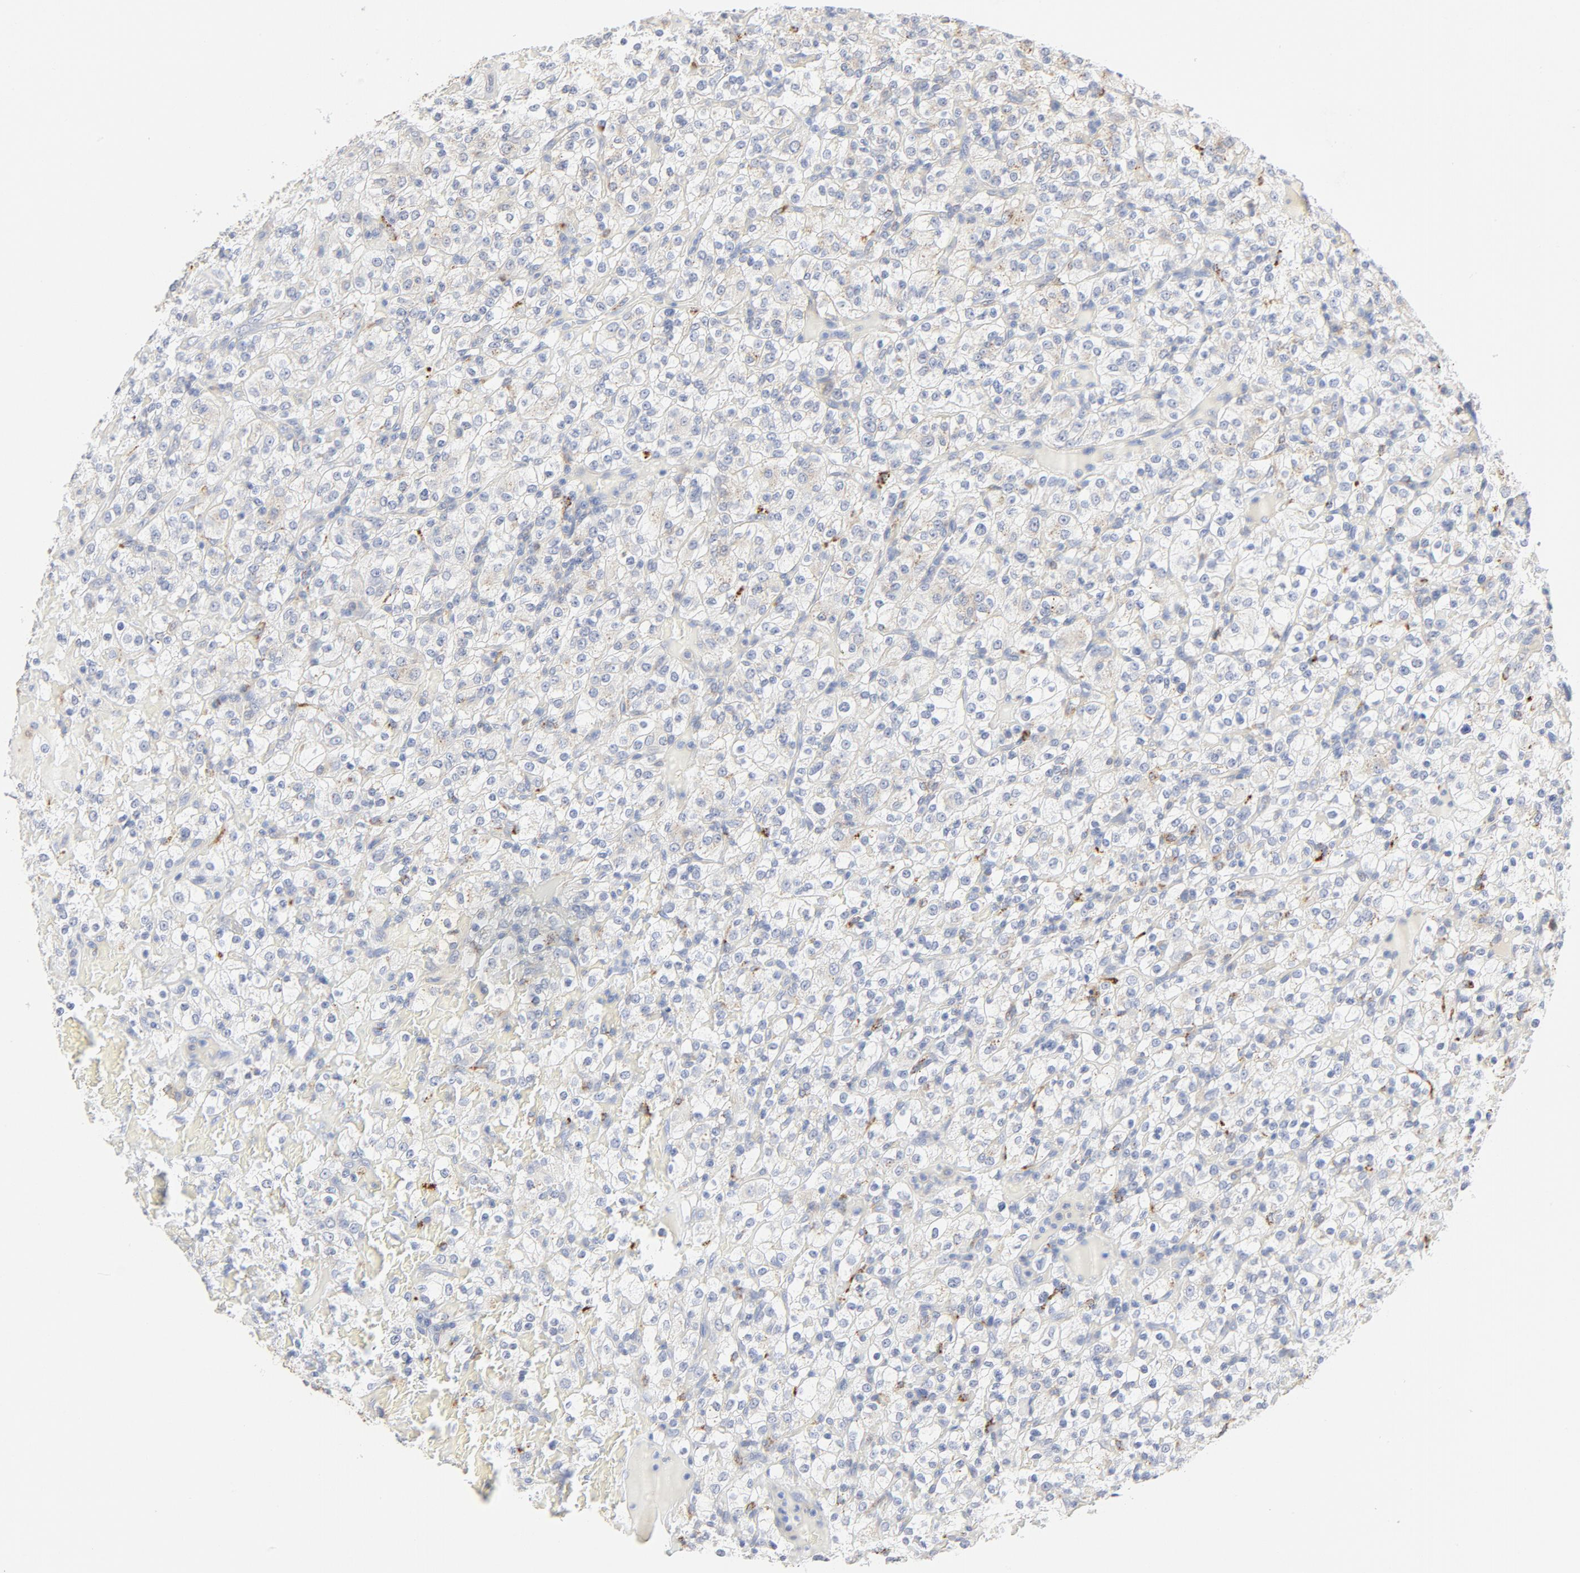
{"staining": {"intensity": "negative", "quantity": "none", "location": "none"}, "tissue": "renal cancer", "cell_type": "Tumor cells", "image_type": "cancer", "snomed": [{"axis": "morphology", "description": "Normal tissue, NOS"}, {"axis": "morphology", "description": "Adenocarcinoma, NOS"}, {"axis": "topography", "description": "Kidney"}], "caption": "A high-resolution photomicrograph shows immunohistochemistry (IHC) staining of renal adenocarcinoma, which demonstrates no significant expression in tumor cells. (DAB (3,3'-diaminobenzidine) immunohistochemistry (IHC) visualized using brightfield microscopy, high magnification).", "gene": "MAGEB17", "patient": {"sex": "female", "age": 72}}